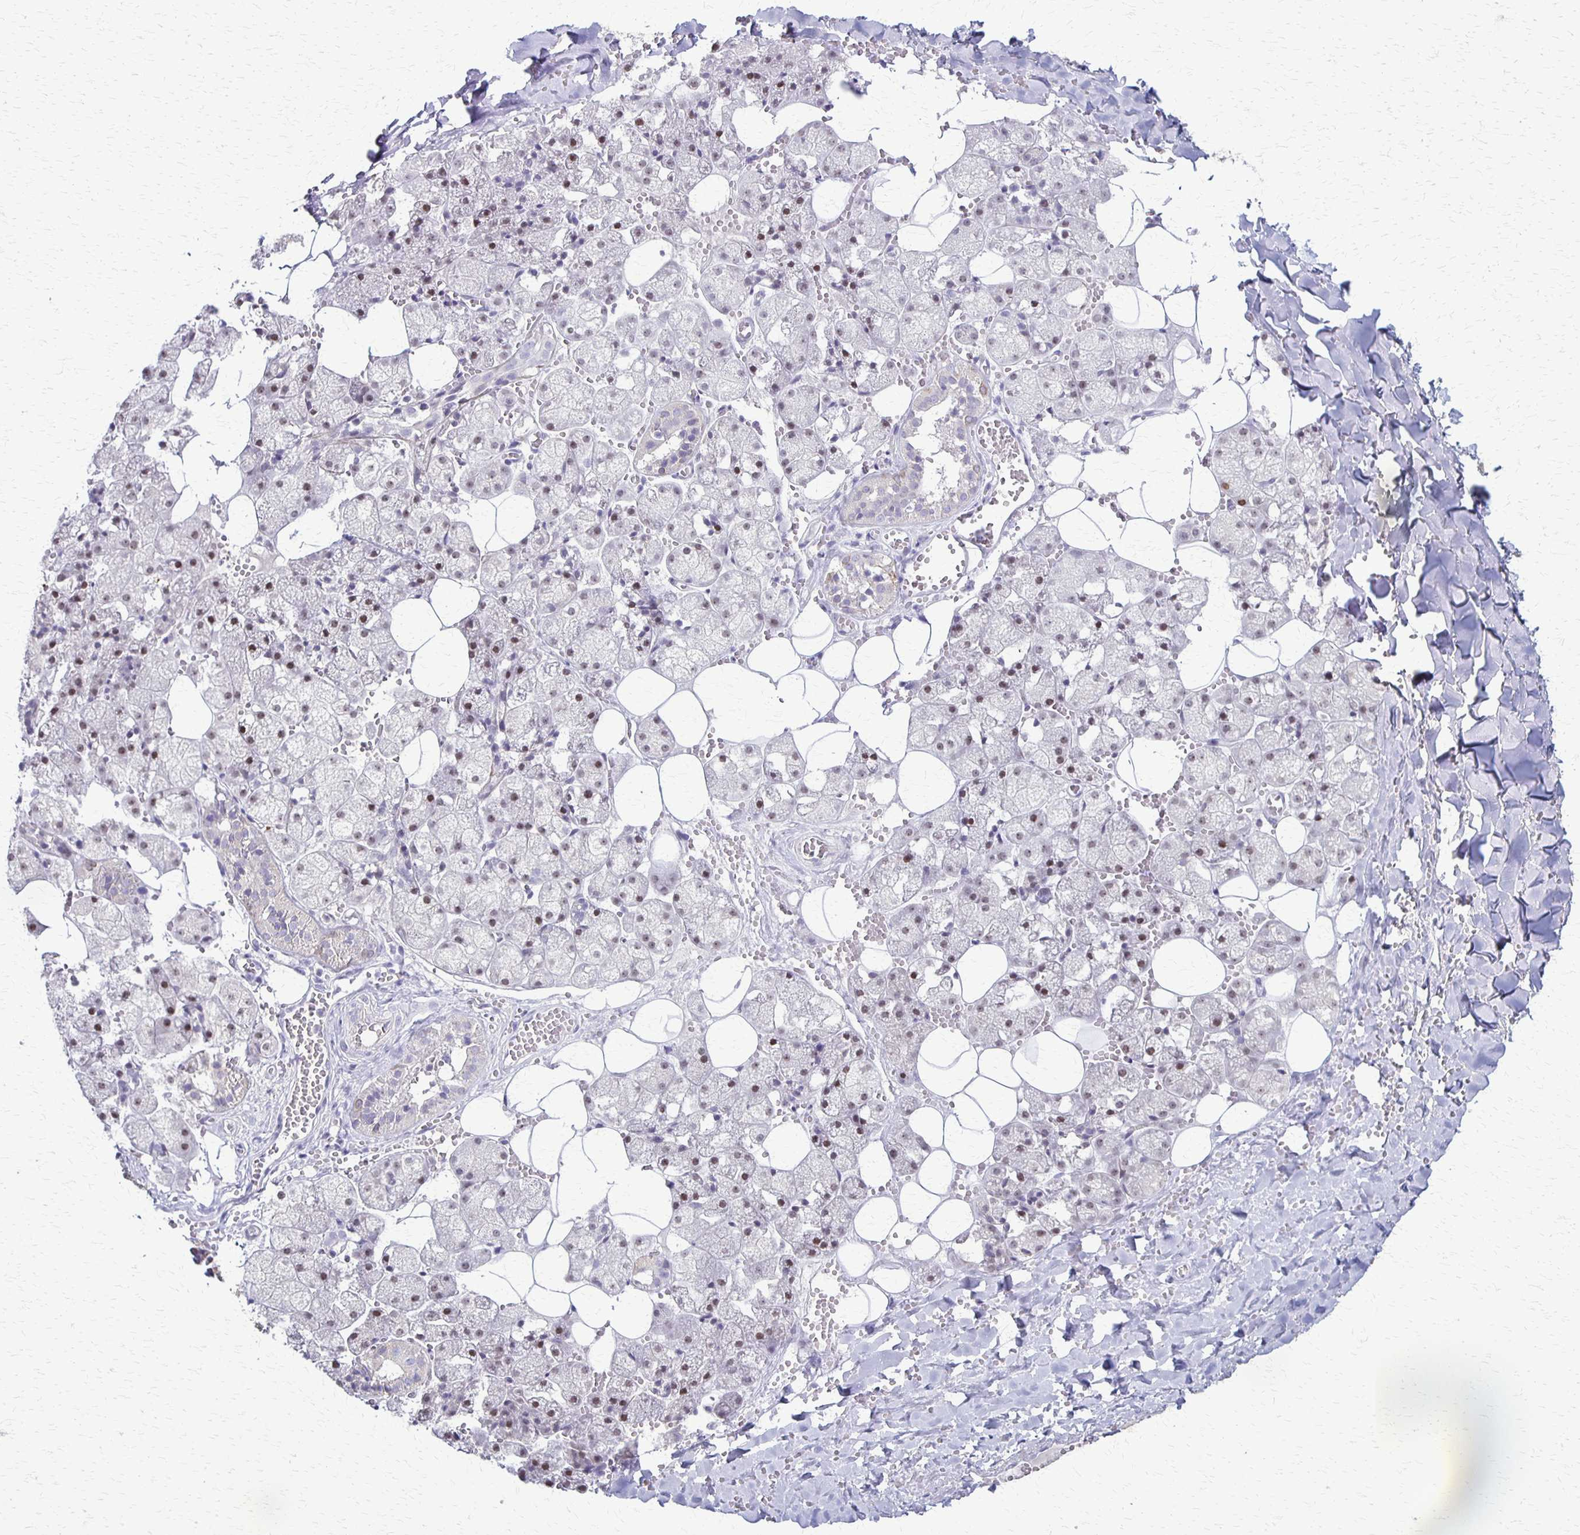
{"staining": {"intensity": "moderate", "quantity": "<25%", "location": "nuclear"}, "tissue": "salivary gland", "cell_type": "Glandular cells", "image_type": "normal", "snomed": [{"axis": "morphology", "description": "Normal tissue, NOS"}, {"axis": "topography", "description": "Salivary gland"}, {"axis": "topography", "description": "Peripheral nerve tissue"}], "caption": "Glandular cells show low levels of moderate nuclear positivity in about <25% of cells in unremarkable human salivary gland. Using DAB (brown) and hematoxylin (blue) stains, captured at high magnification using brightfield microscopy.", "gene": "SLC35E2B", "patient": {"sex": "male", "age": 38}}